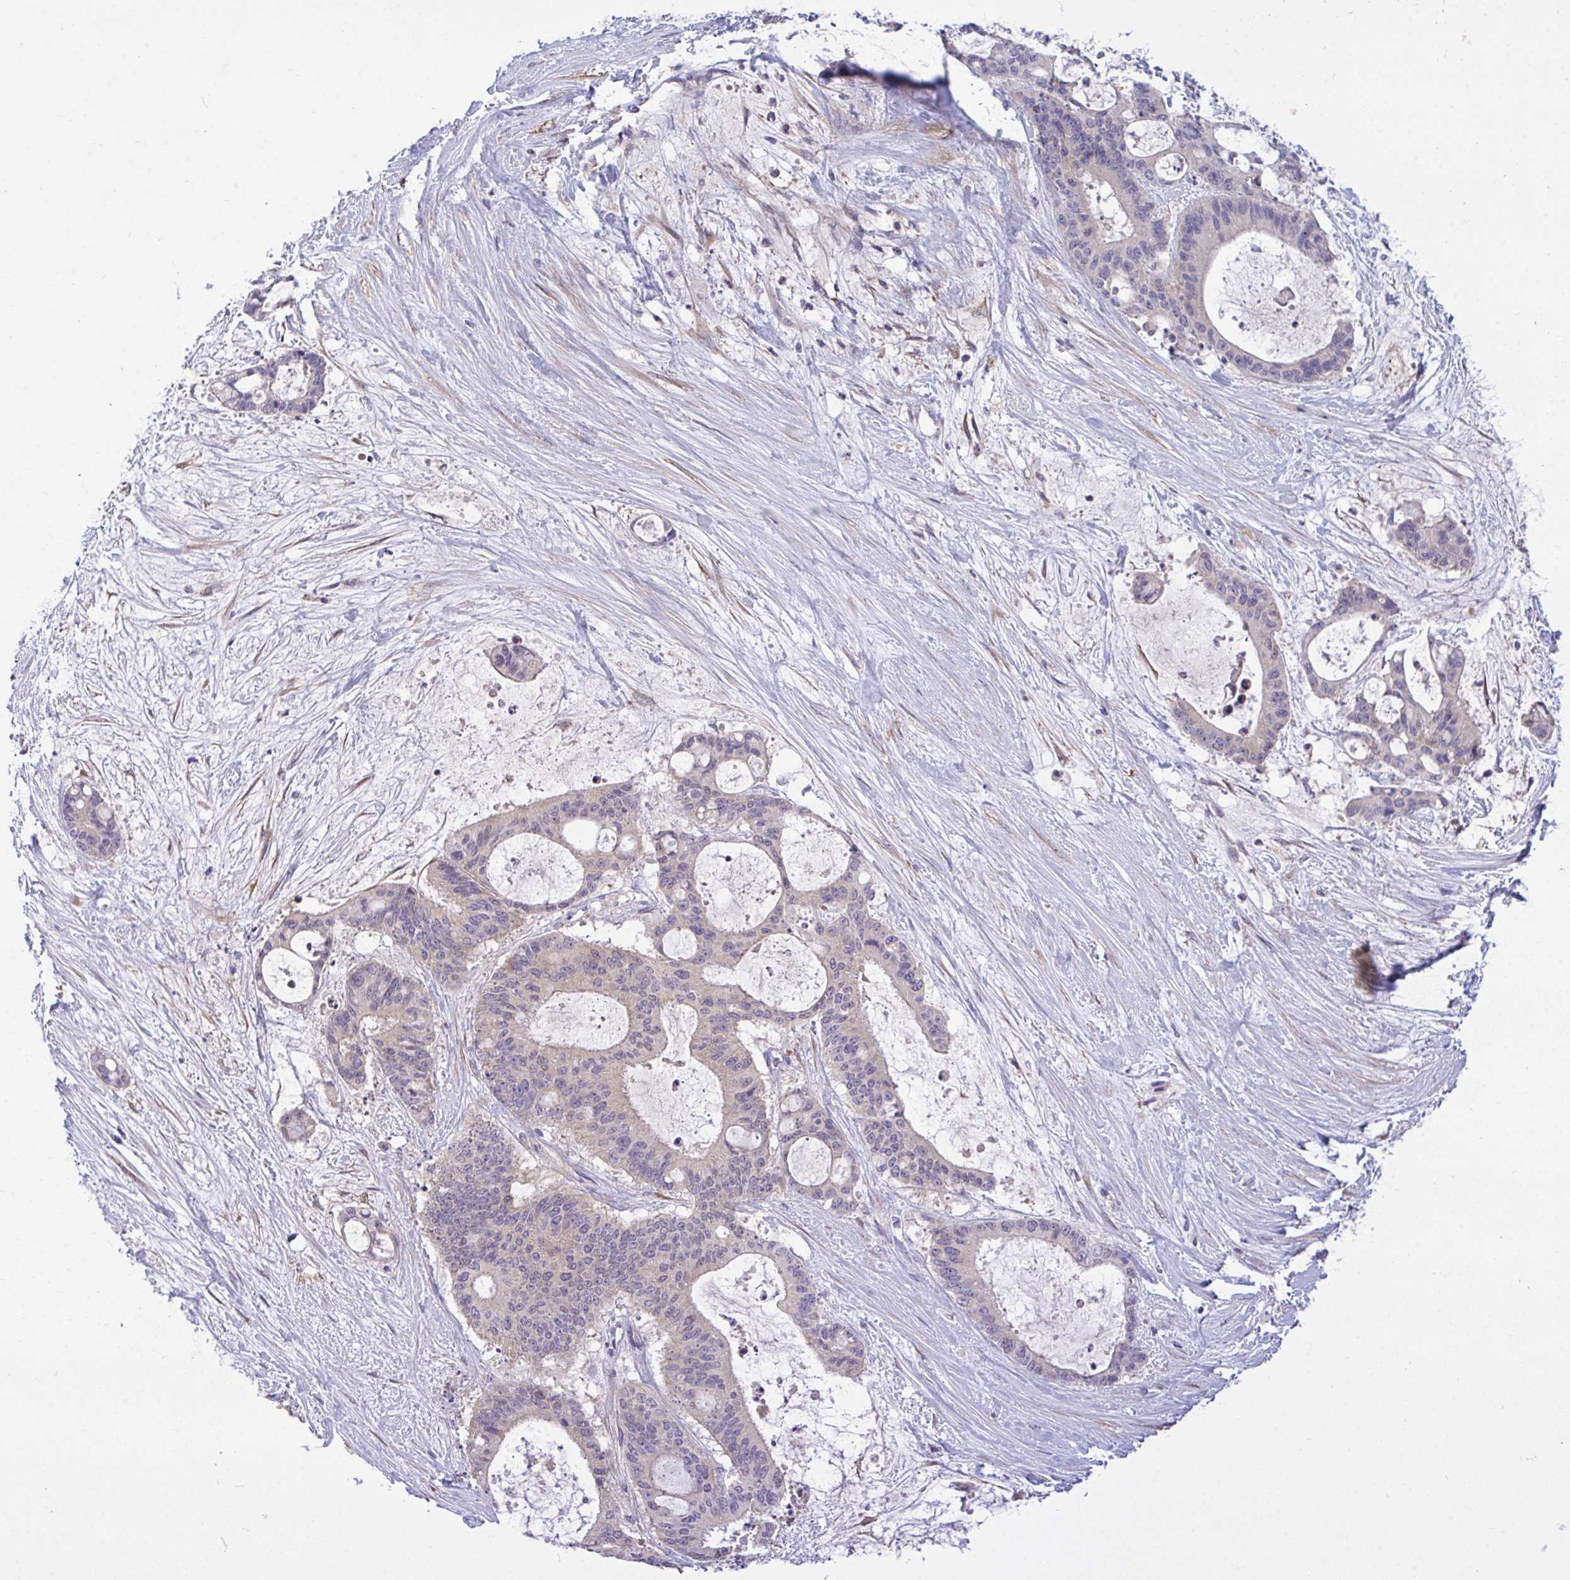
{"staining": {"intensity": "weak", "quantity": "<25%", "location": "cytoplasmic/membranous"}, "tissue": "liver cancer", "cell_type": "Tumor cells", "image_type": "cancer", "snomed": [{"axis": "morphology", "description": "Normal tissue, NOS"}, {"axis": "morphology", "description": "Cholangiocarcinoma"}, {"axis": "topography", "description": "Liver"}, {"axis": "topography", "description": "Peripheral nerve tissue"}], "caption": "Tumor cells show no significant positivity in liver cancer (cholangiocarcinoma).", "gene": "MPC2", "patient": {"sex": "female", "age": 73}}